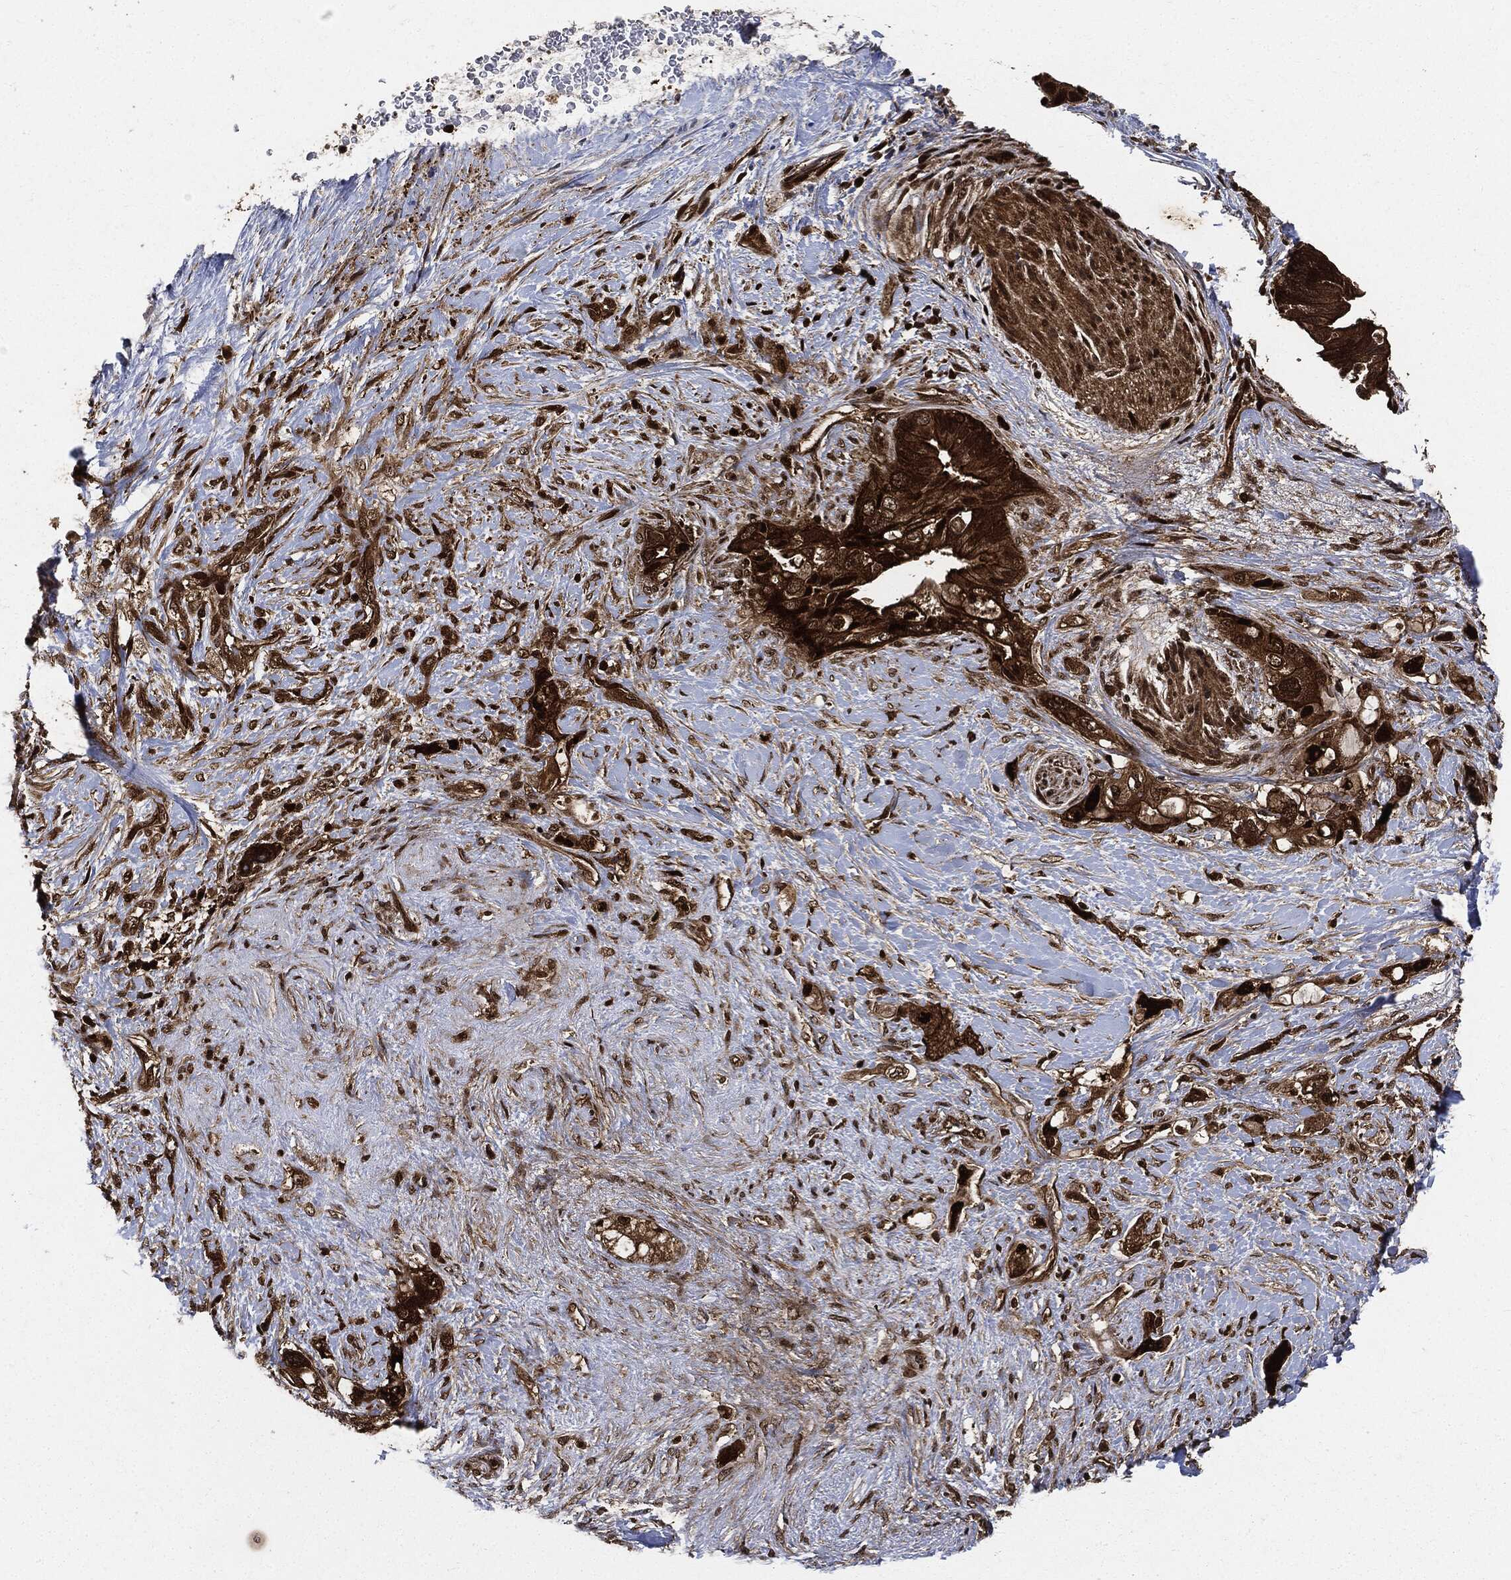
{"staining": {"intensity": "strong", "quantity": ">75%", "location": "cytoplasmic/membranous"}, "tissue": "pancreatic cancer", "cell_type": "Tumor cells", "image_type": "cancer", "snomed": [{"axis": "morphology", "description": "Adenocarcinoma, NOS"}, {"axis": "topography", "description": "Pancreas"}], "caption": "Immunohistochemical staining of human adenocarcinoma (pancreatic) shows strong cytoplasmic/membranous protein staining in approximately >75% of tumor cells.", "gene": "YWHAB", "patient": {"sex": "female", "age": 56}}